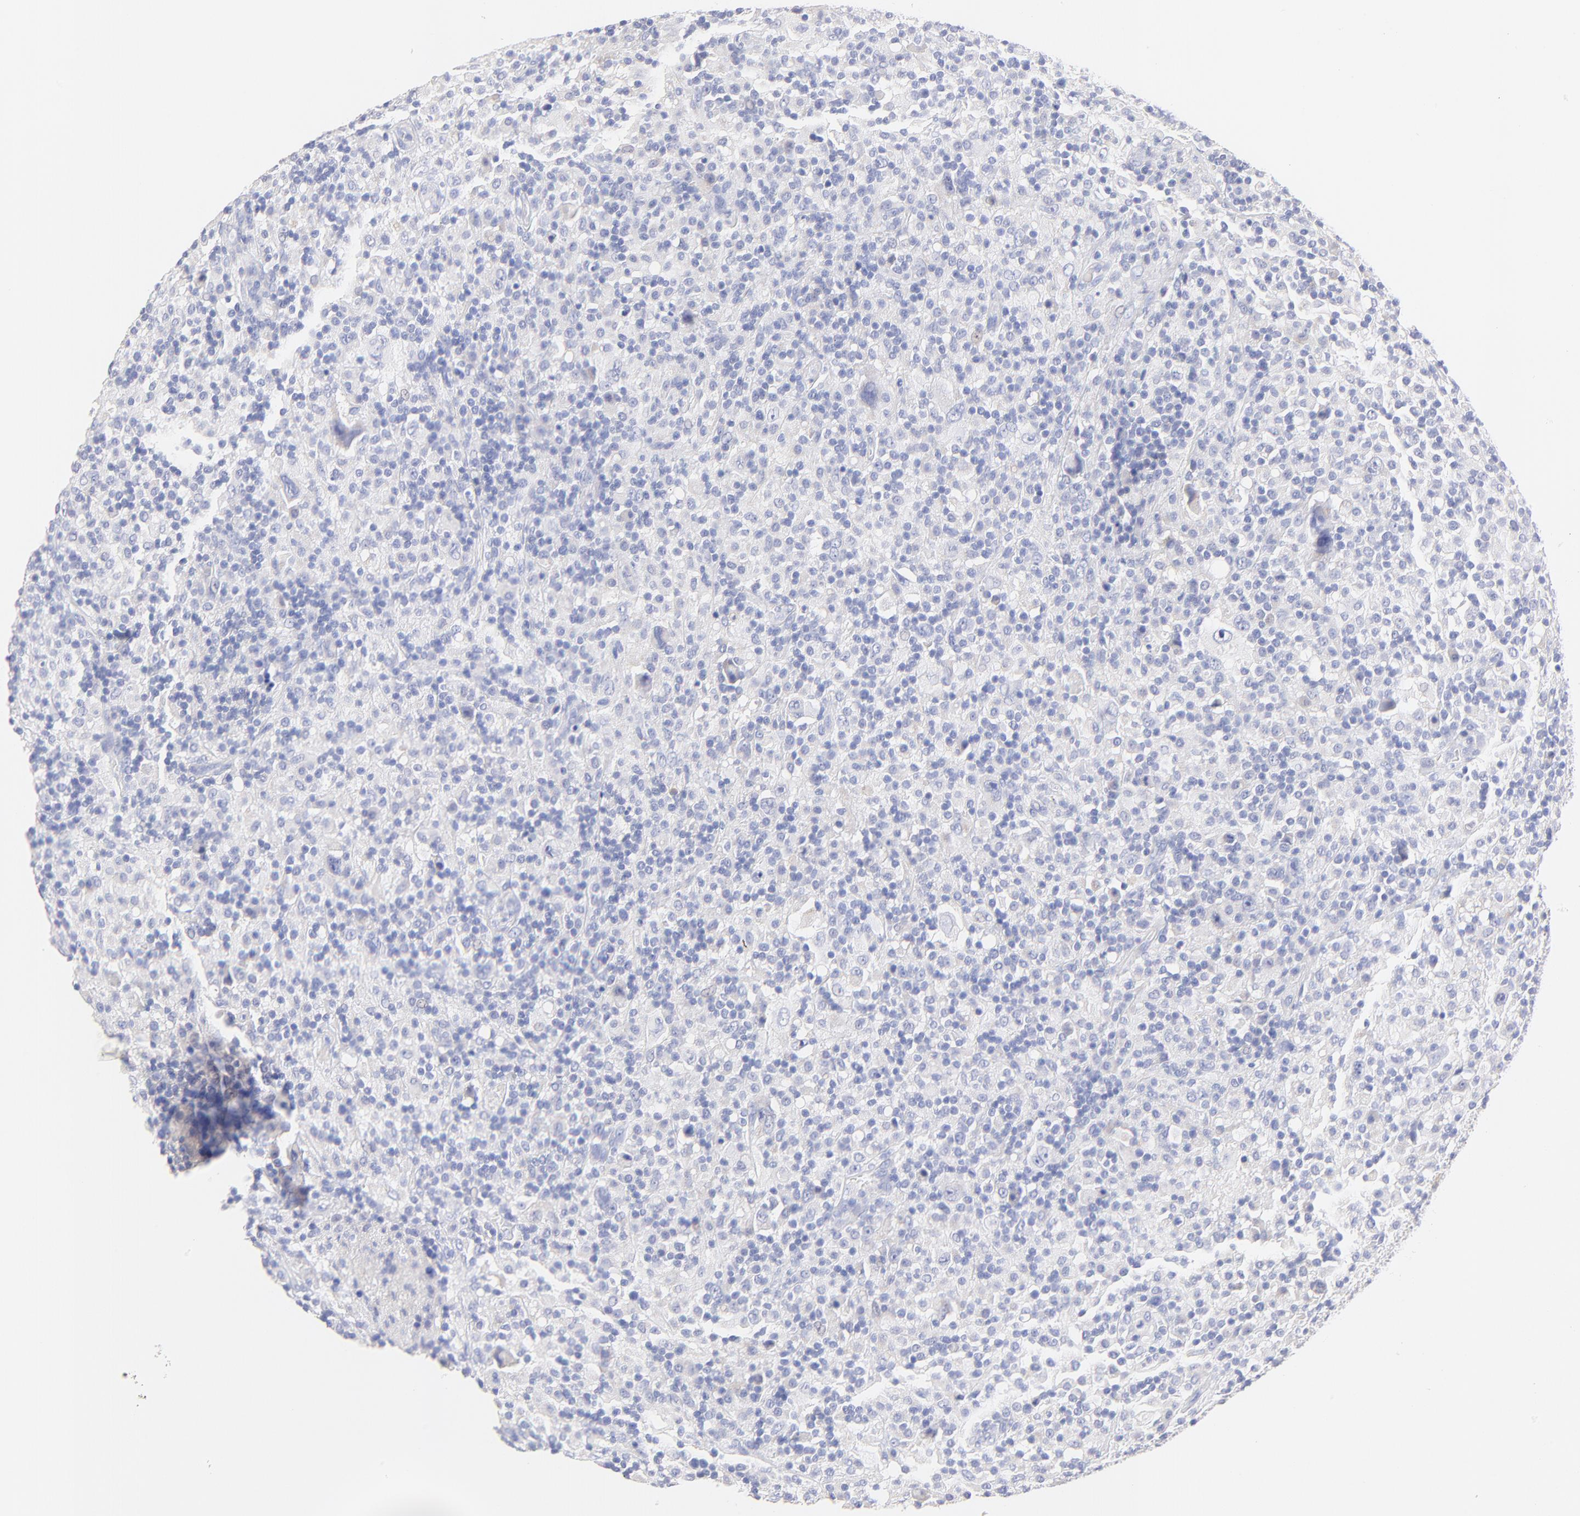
{"staining": {"intensity": "negative", "quantity": "none", "location": "none"}, "tissue": "lymphoma", "cell_type": "Tumor cells", "image_type": "cancer", "snomed": [{"axis": "morphology", "description": "Hodgkin's disease, NOS"}, {"axis": "topography", "description": "Lymph node"}], "caption": "A high-resolution histopathology image shows immunohistochemistry staining of lymphoma, which exhibits no significant expression in tumor cells. (Brightfield microscopy of DAB IHC at high magnification).", "gene": "EBP", "patient": {"sex": "male", "age": 46}}